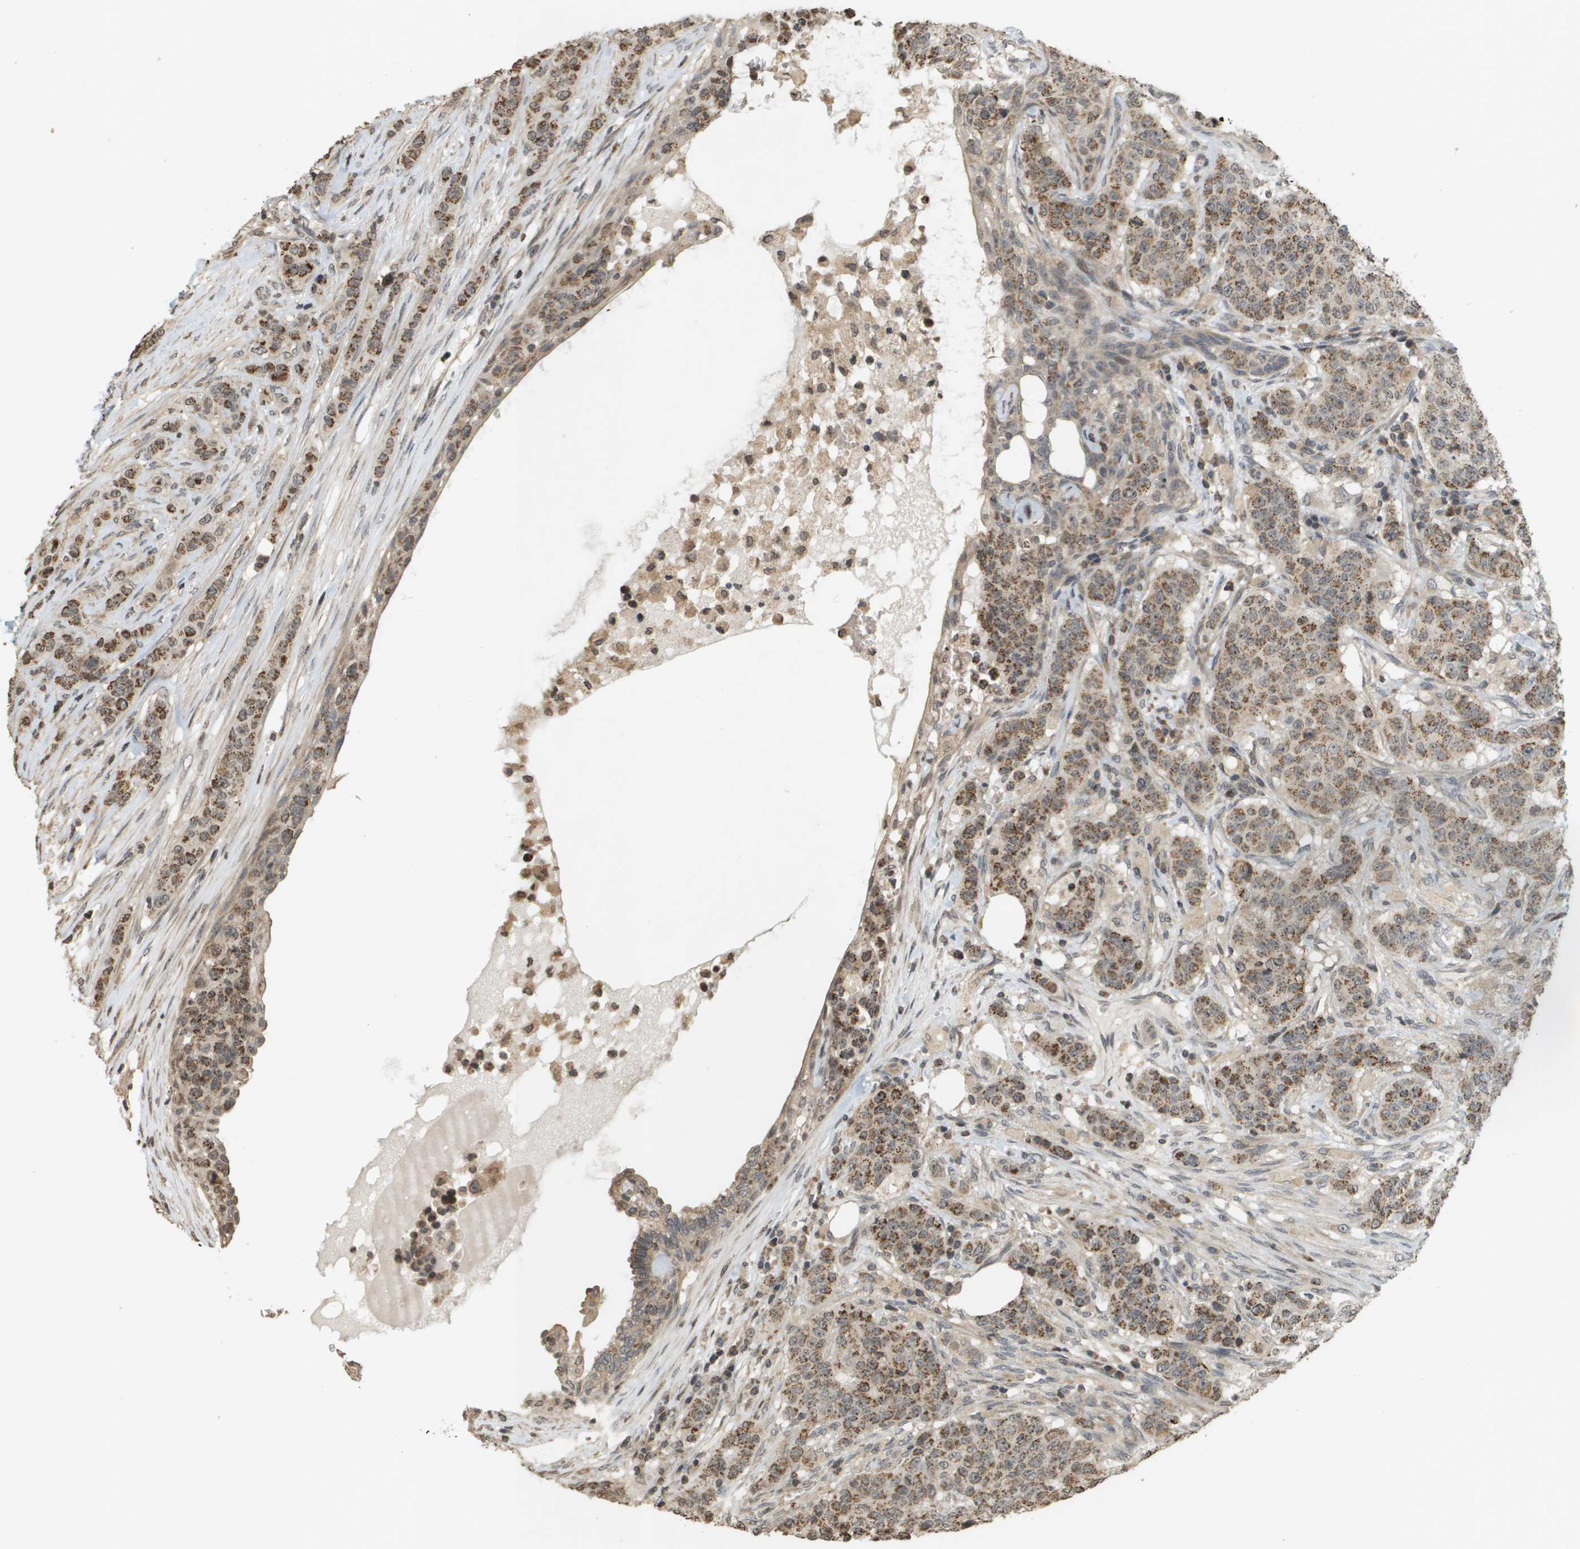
{"staining": {"intensity": "moderate", "quantity": ">75%", "location": "cytoplasmic/membranous"}, "tissue": "breast cancer", "cell_type": "Tumor cells", "image_type": "cancer", "snomed": [{"axis": "morphology", "description": "Normal tissue, NOS"}, {"axis": "morphology", "description": "Duct carcinoma"}, {"axis": "topography", "description": "Breast"}], "caption": "This image displays immunohistochemistry (IHC) staining of human breast cancer, with medium moderate cytoplasmic/membranous staining in about >75% of tumor cells.", "gene": "RAB21", "patient": {"sex": "female", "age": 40}}